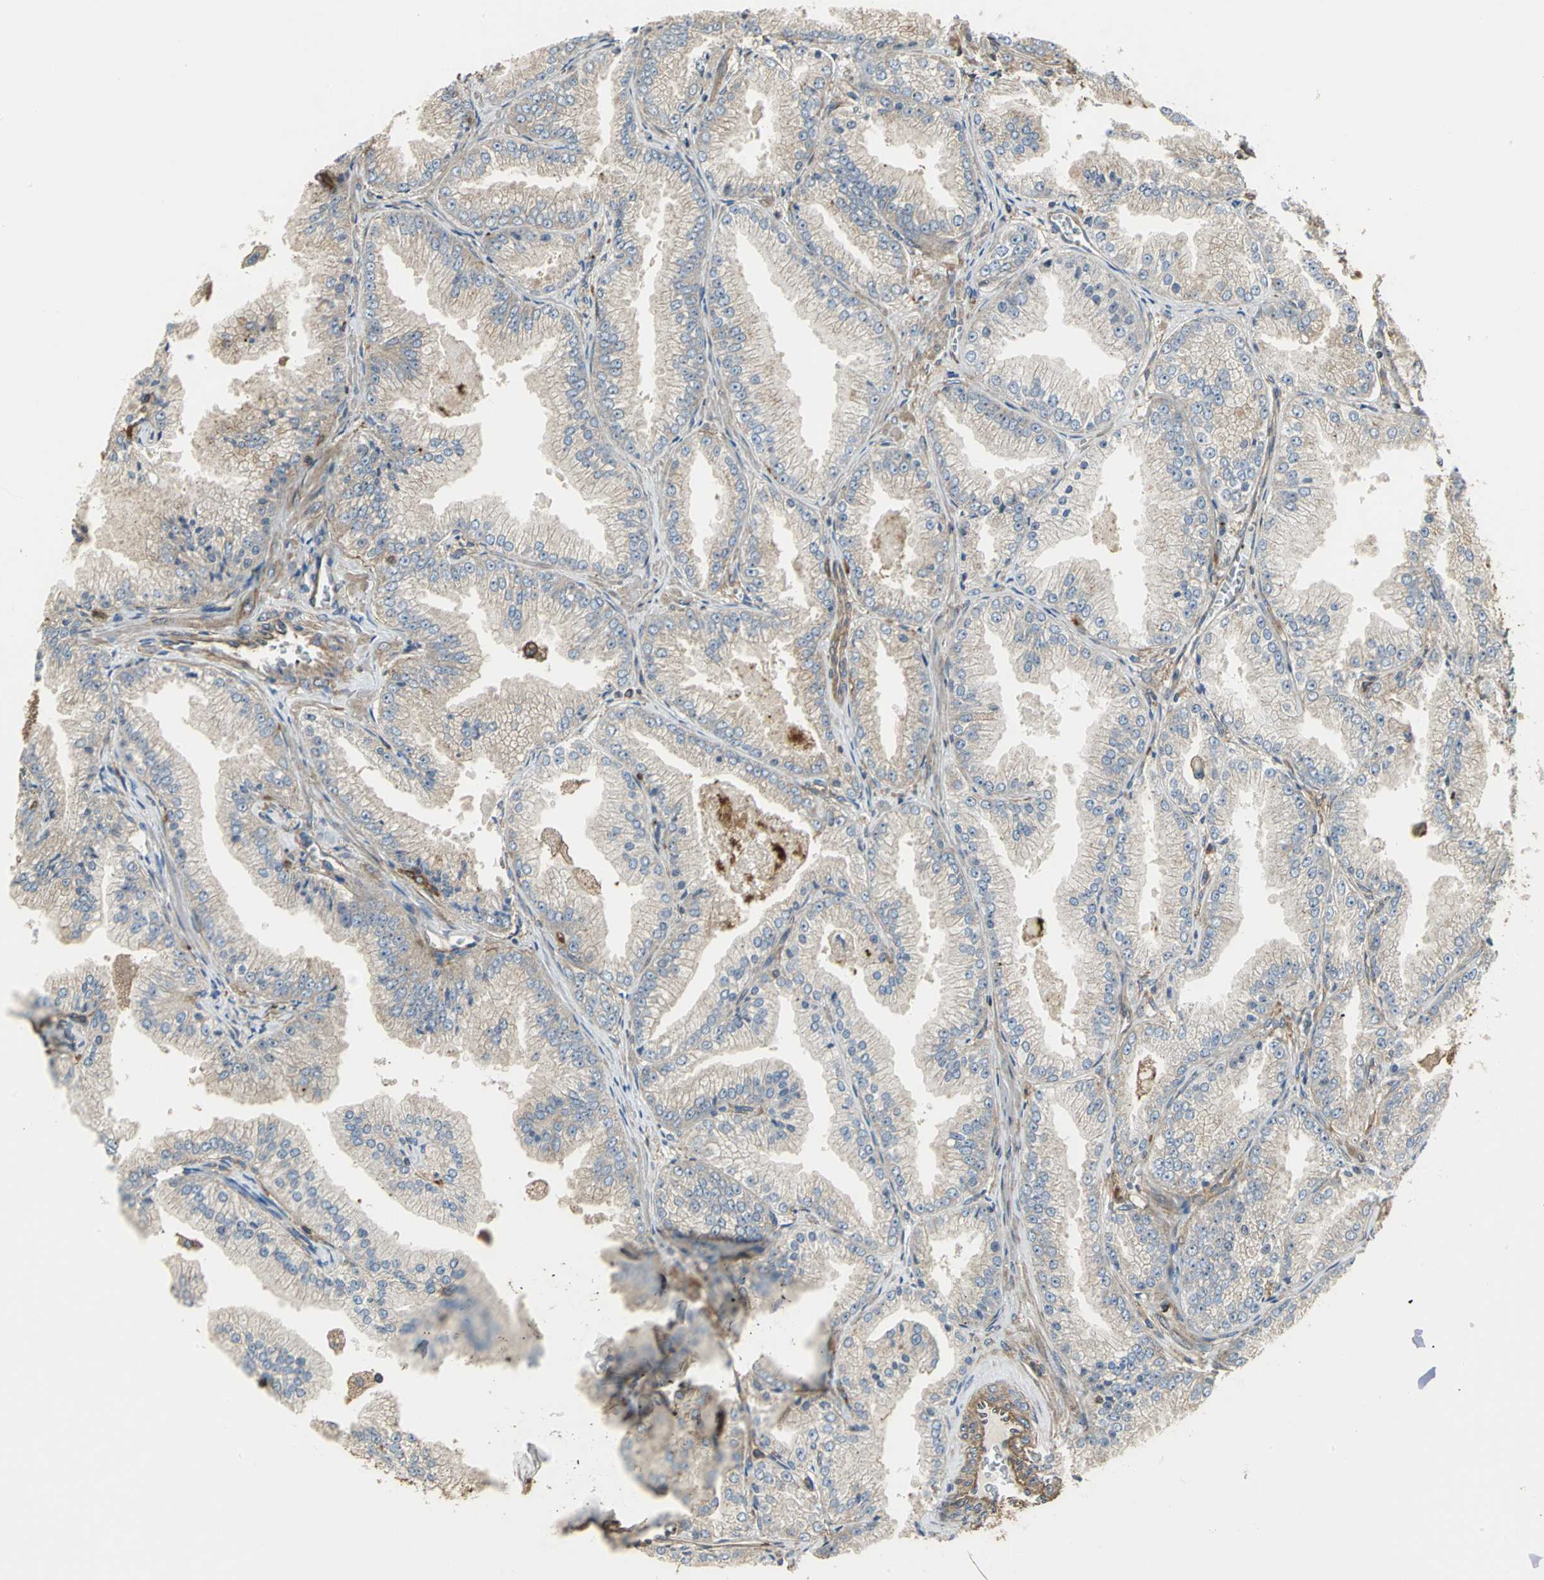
{"staining": {"intensity": "weak", "quantity": "25%-75%", "location": "cytoplasmic/membranous"}, "tissue": "prostate cancer", "cell_type": "Tumor cells", "image_type": "cancer", "snomed": [{"axis": "morphology", "description": "Adenocarcinoma, High grade"}, {"axis": "topography", "description": "Prostate"}], "caption": "Prostate cancer stained with IHC demonstrates weak cytoplasmic/membranous expression in about 25%-75% of tumor cells.", "gene": "TLN1", "patient": {"sex": "male", "age": 61}}